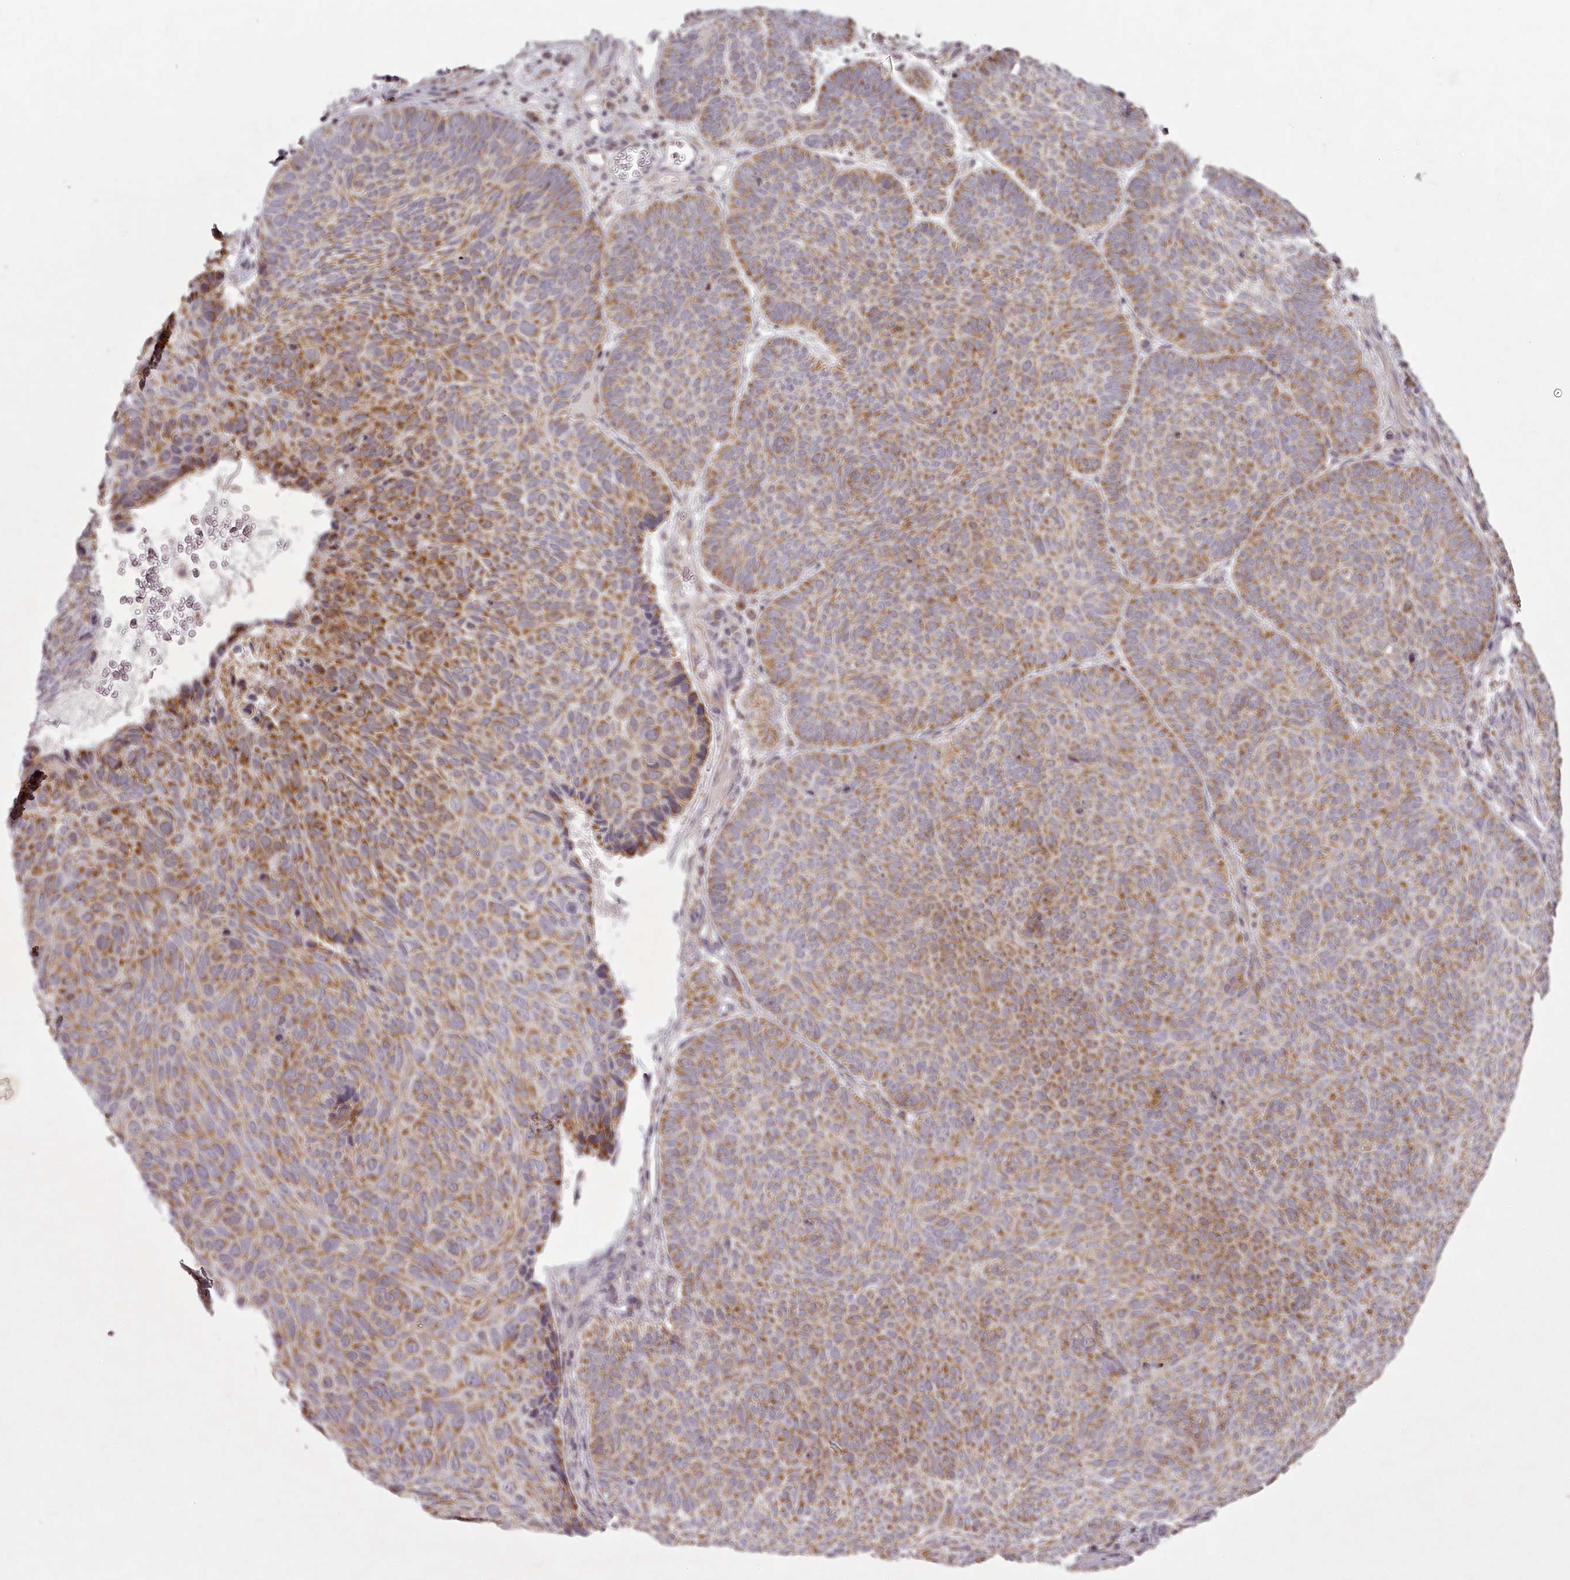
{"staining": {"intensity": "moderate", "quantity": ">75%", "location": "cytoplasmic/membranous"}, "tissue": "skin cancer", "cell_type": "Tumor cells", "image_type": "cancer", "snomed": [{"axis": "morphology", "description": "Basal cell carcinoma"}, {"axis": "topography", "description": "Skin"}], "caption": "This photomicrograph reveals skin basal cell carcinoma stained with immunohistochemistry to label a protein in brown. The cytoplasmic/membranous of tumor cells show moderate positivity for the protein. Nuclei are counter-stained blue.", "gene": "CHCHD2", "patient": {"sex": "male", "age": 85}}